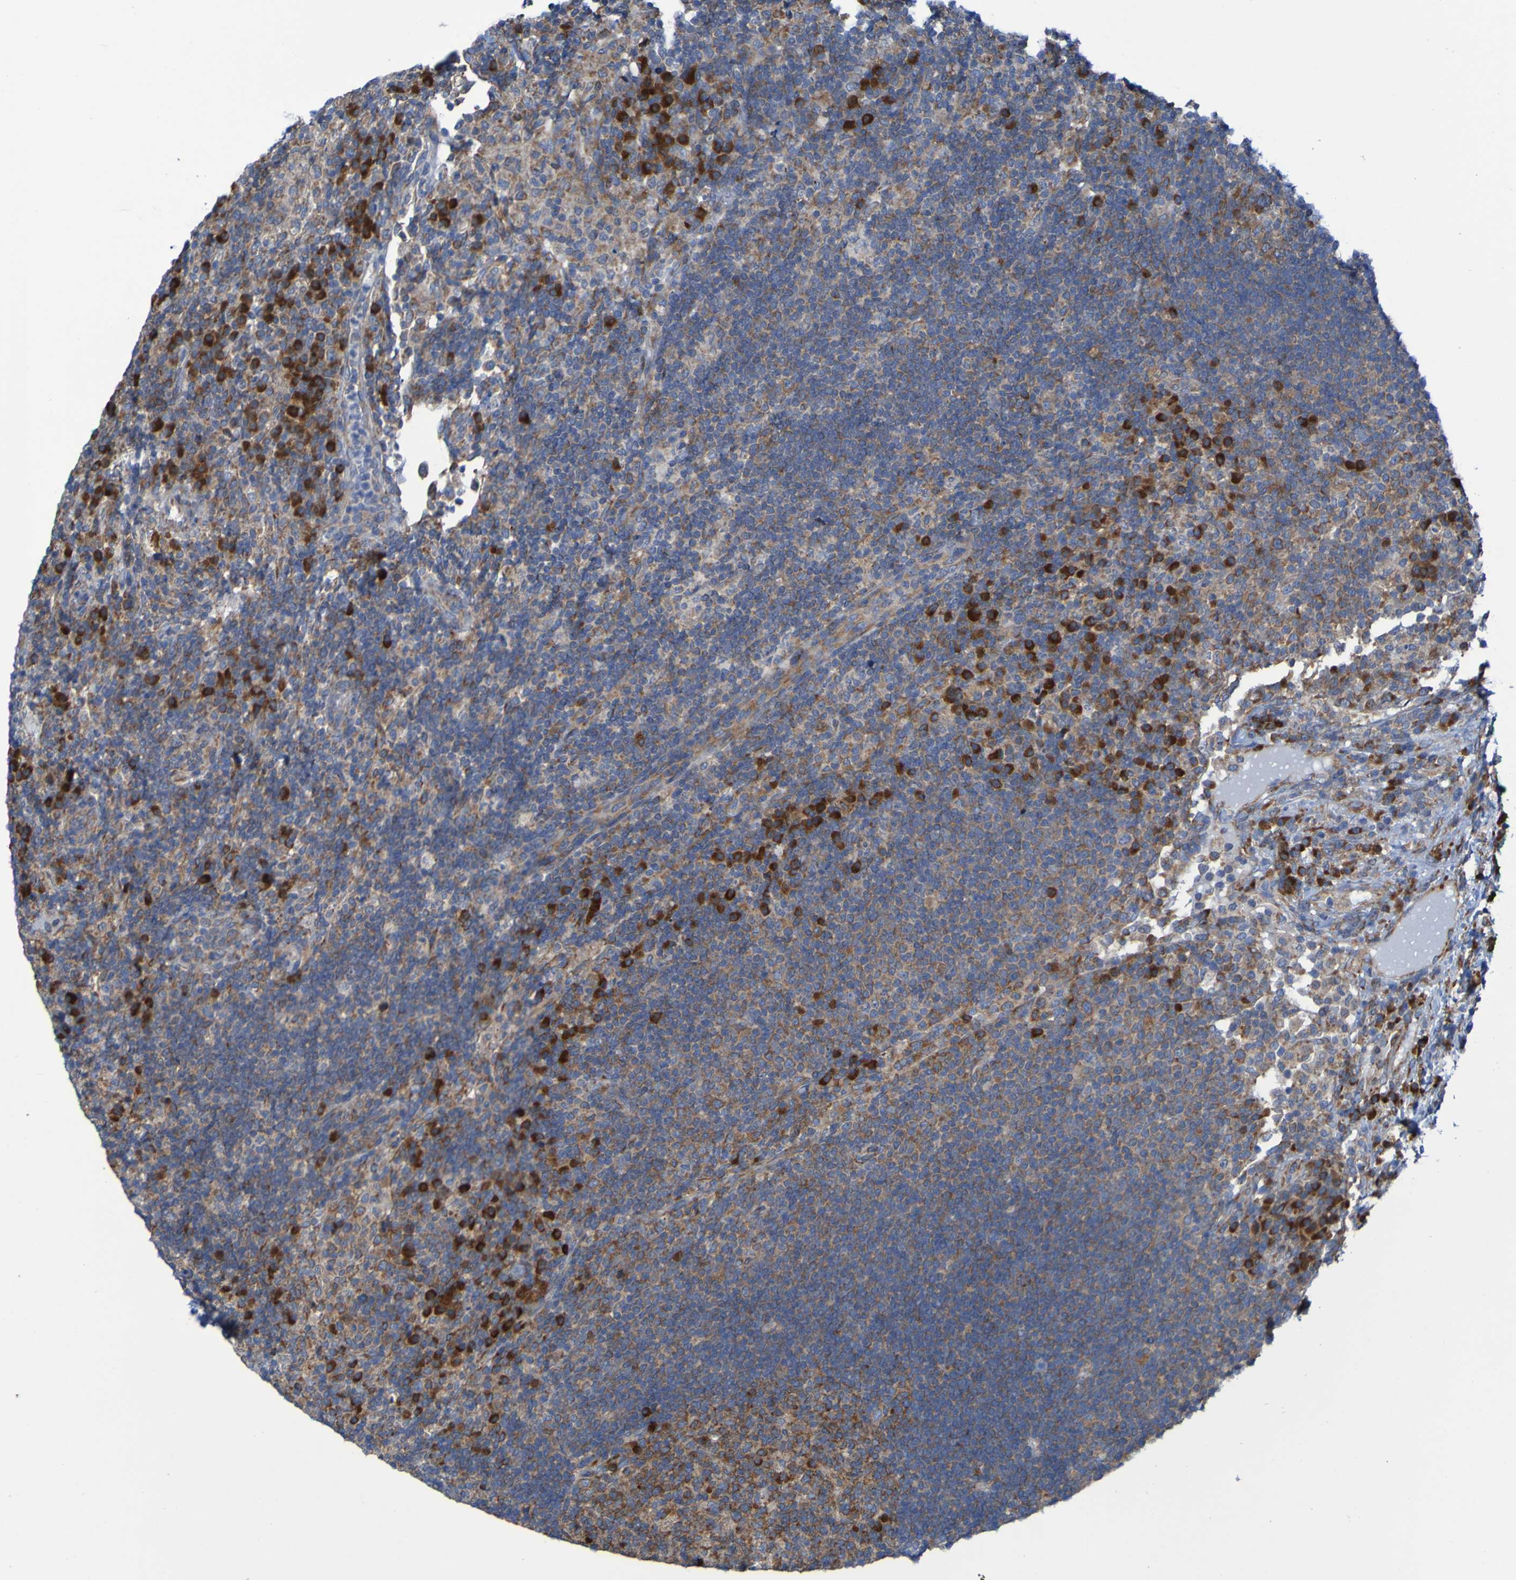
{"staining": {"intensity": "strong", "quantity": "25%-75%", "location": "cytoplasmic/membranous"}, "tissue": "lymph node", "cell_type": "Germinal center cells", "image_type": "normal", "snomed": [{"axis": "morphology", "description": "Normal tissue, NOS"}, {"axis": "topography", "description": "Lymph node"}], "caption": "Immunohistochemistry photomicrograph of unremarkable human lymph node stained for a protein (brown), which exhibits high levels of strong cytoplasmic/membranous positivity in about 25%-75% of germinal center cells.", "gene": "FKBP3", "patient": {"sex": "female", "age": 53}}